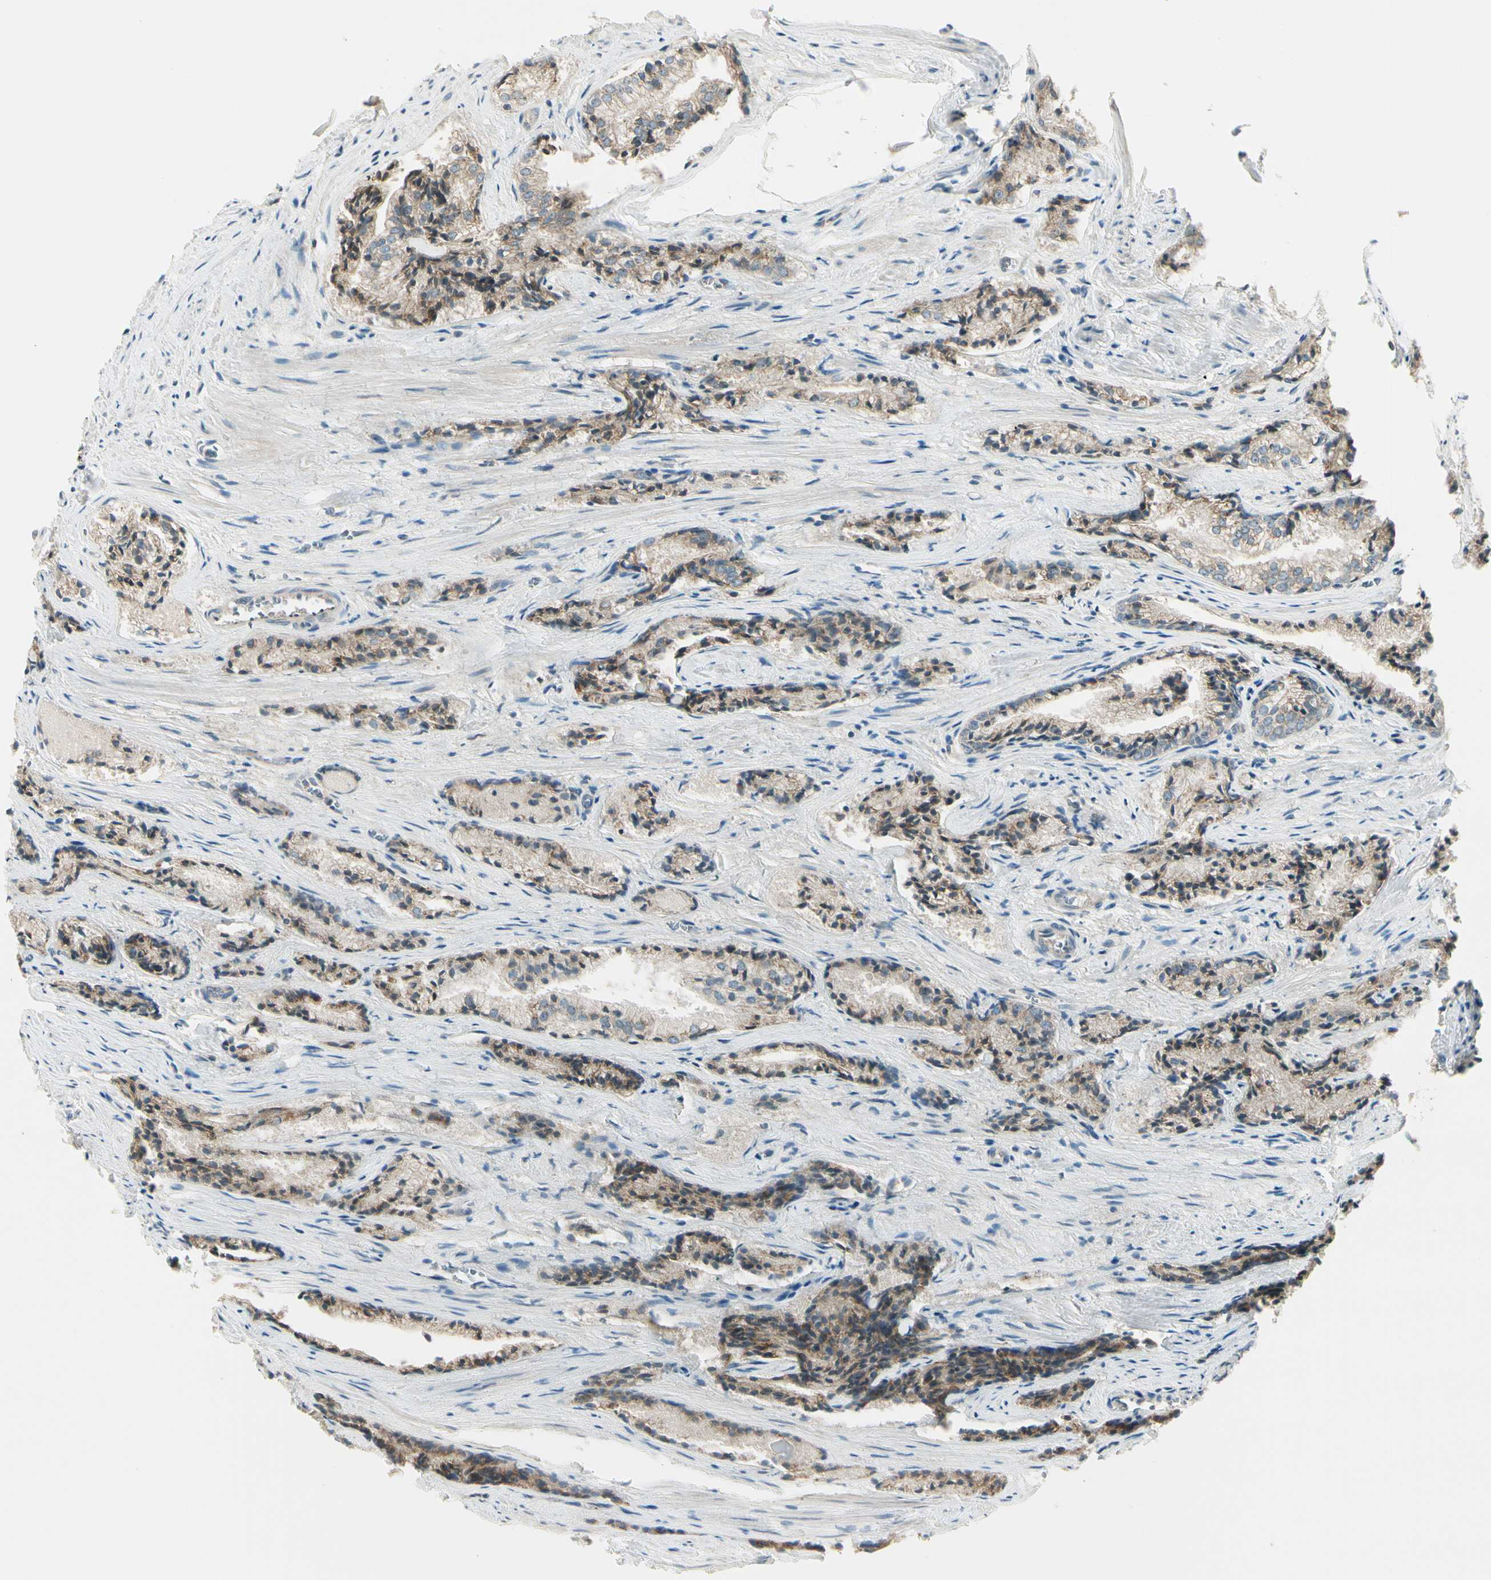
{"staining": {"intensity": "moderate", "quantity": ">75%", "location": "cytoplasmic/membranous"}, "tissue": "prostate cancer", "cell_type": "Tumor cells", "image_type": "cancer", "snomed": [{"axis": "morphology", "description": "Adenocarcinoma, Low grade"}, {"axis": "topography", "description": "Prostate"}], "caption": "Prostate low-grade adenocarcinoma was stained to show a protein in brown. There is medium levels of moderate cytoplasmic/membranous expression in approximately >75% of tumor cells.", "gene": "BNIP1", "patient": {"sex": "male", "age": 60}}